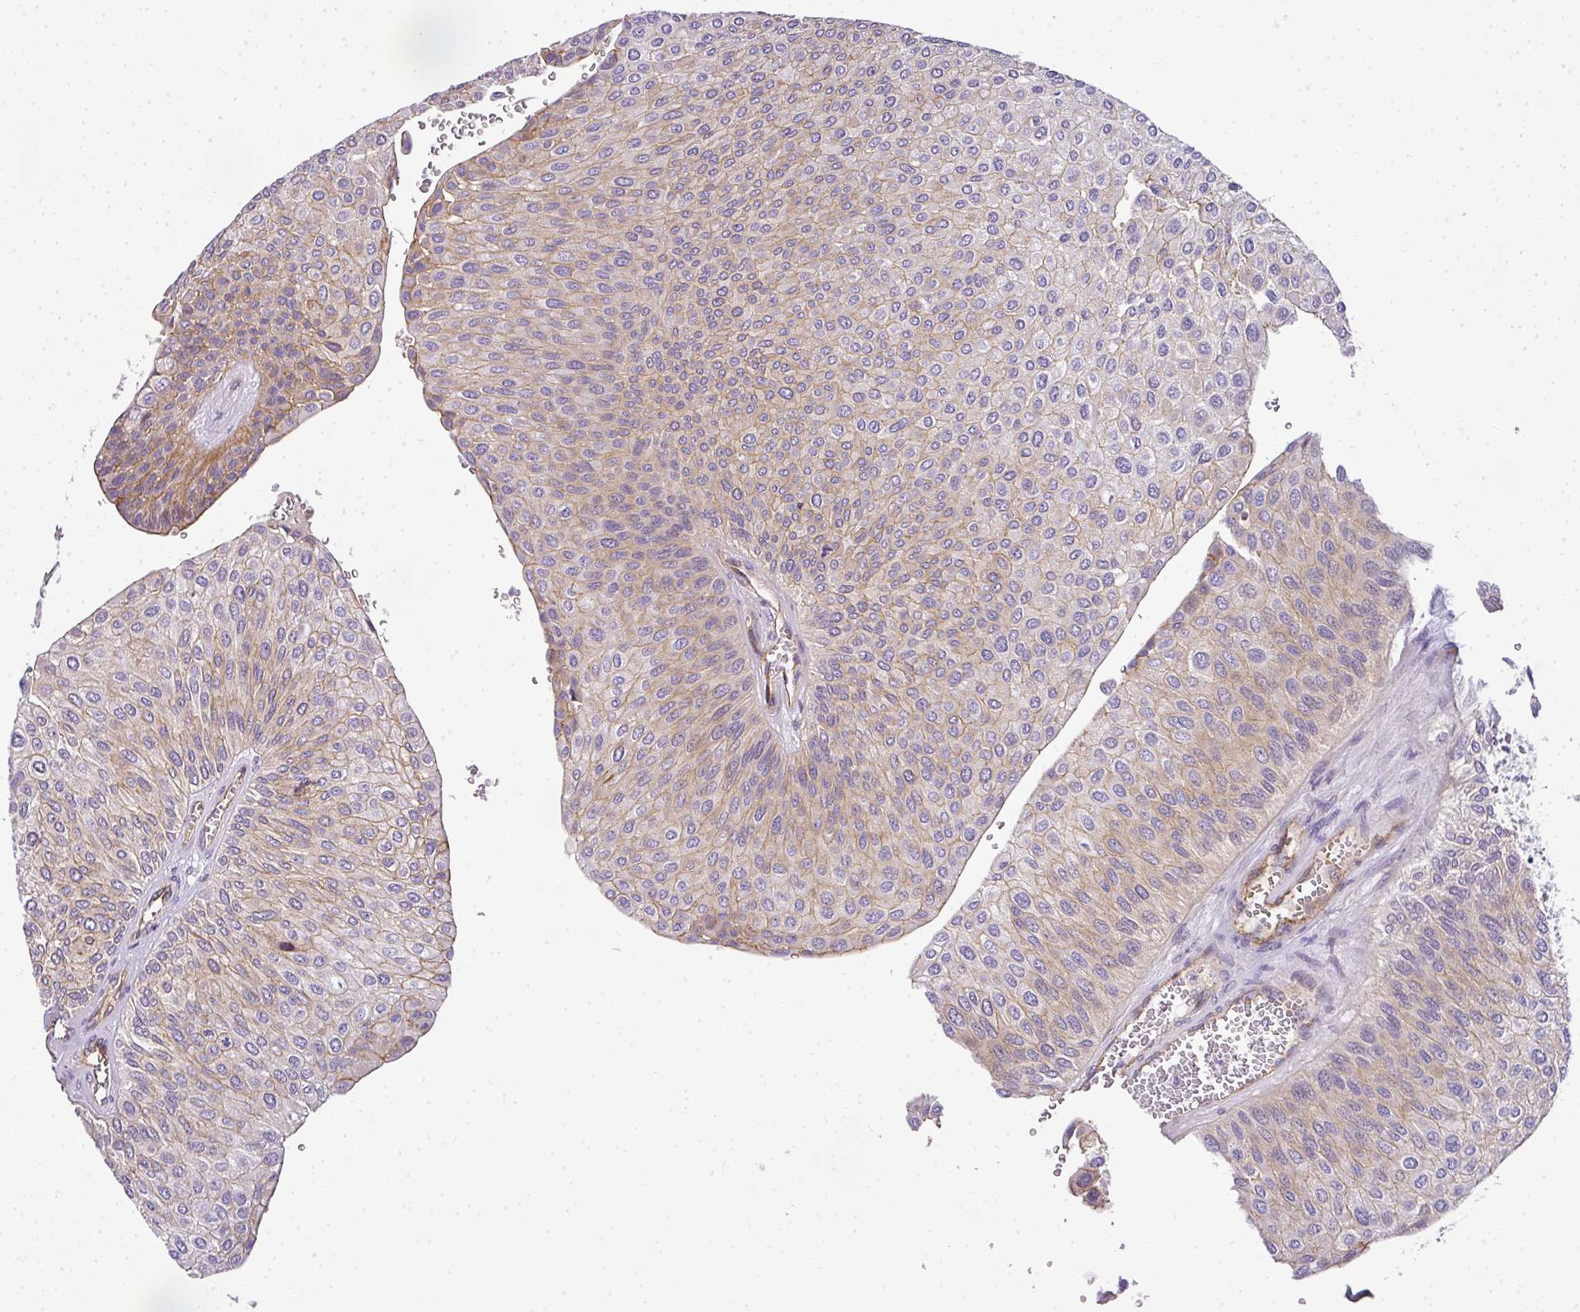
{"staining": {"intensity": "weak", "quantity": "<25%", "location": "cytoplasmic/membranous"}, "tissue": "urothelial cancer", "cell_type": "Tumor cells", "image_type": "cancer", "snomed": [{"axis": "morphology", "description": "Urothelial carcinoma, NOS"}, {"axis": "topography", "description": "Urinary bladder"}], "caption": "DAB immunohistochemical staining of urothelial cancer shows no significant positivity in tumor cells.", "gene": "OR11H4", "patient": {"sex": "male", "age": 67}}